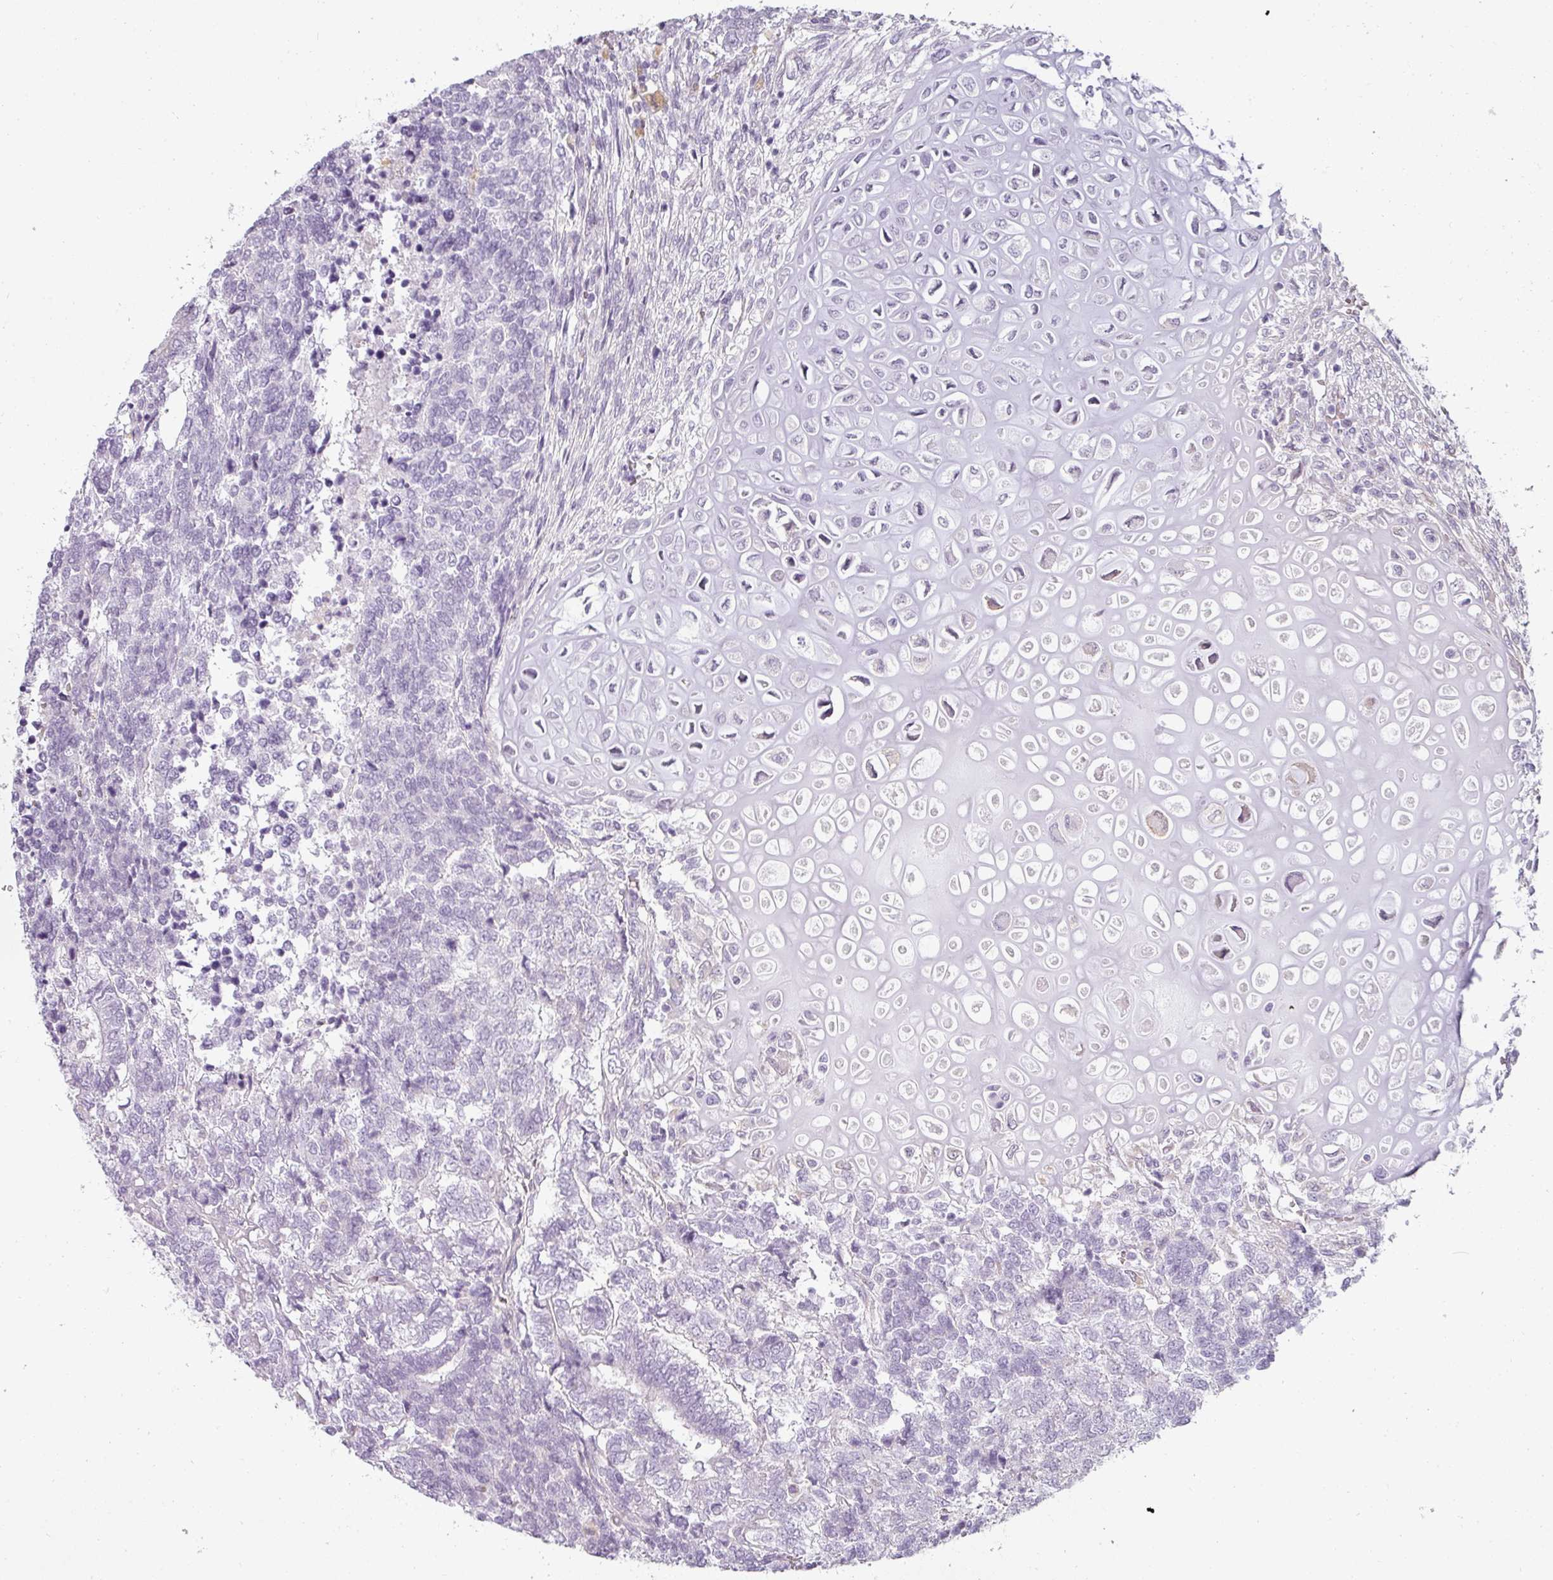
{"staining": {"intensity": "negative", "quantity": "none", "location": "none"}, "tissue": "testis cancer", "cell_type": "Tumor cells", "image_type": "cancer", "snomed": [{"axis": "morphology", "description": "Carcinoma, Embryonal, NOS"}, {"axis": "topography", "description": "Testis"}], "caption": "Testis embryonal carcinoma was stained to show a protein in brown. There is no significant staining in tumor cells.", "gene": "ASB1", "patient": {"sex": "male", "age": 23}}